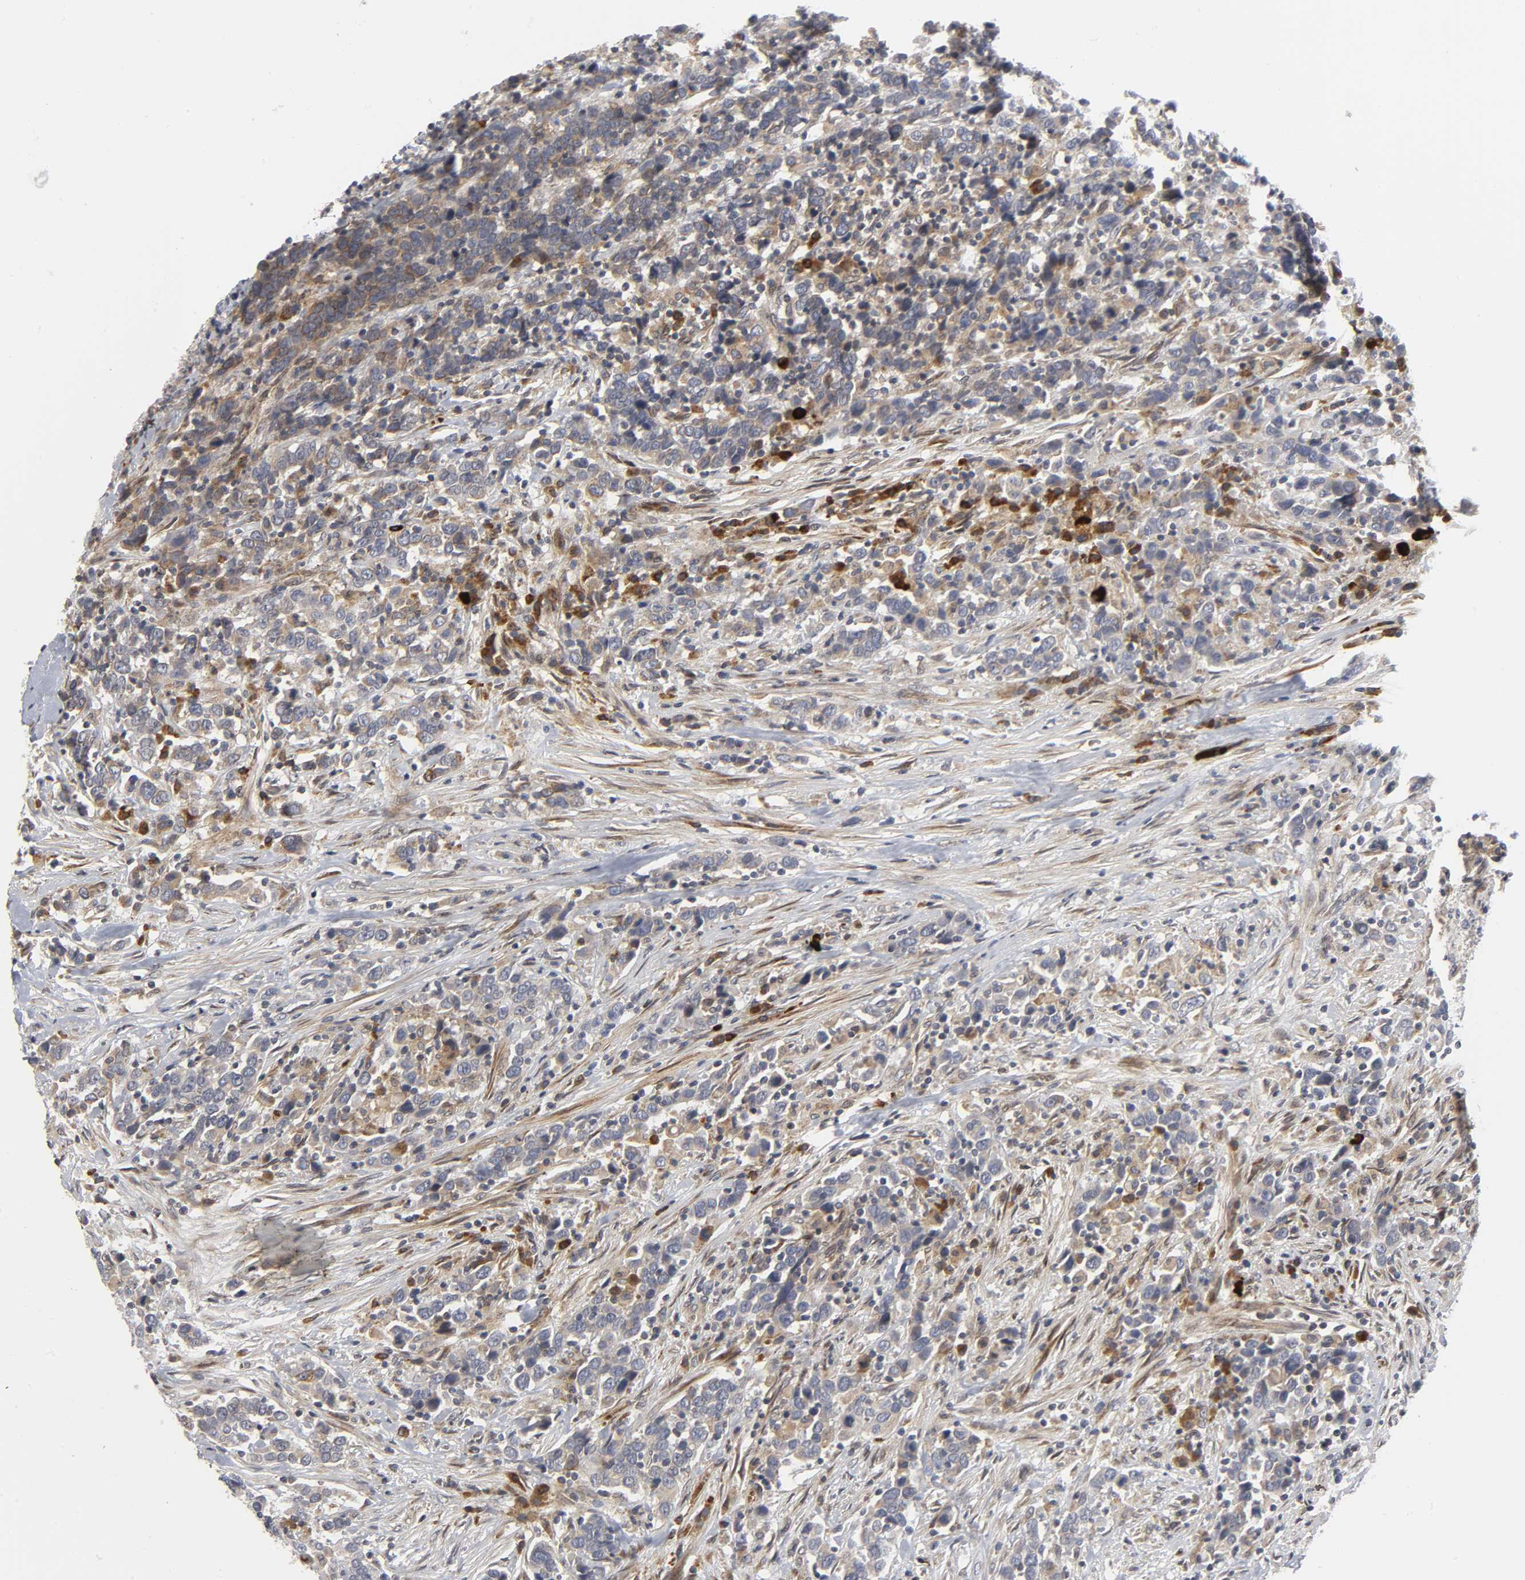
{"staining": {"intensity": "weak", "quantity": "<25%", "location": "cytoplasmic/membranous"}, "tissue": "urothelial cancer", "cell_type": "Tumor cells", "image_type": "cancer", "snomed": [{"axis": "morphology", "description": "Urothelial carcinoma, High grade"}, {"axis": "topography", "description": "Urinary bladder"}], "caption": "Immunohistochemical staining of human urothelial carcinoma (high-grade) displays no significant expression in tumor cells. (DAB (3,3'-diaminobenzidine) IHC, high magnification).", "gene": "ASB6", "patient": {"sex": "male", "age": 61}}